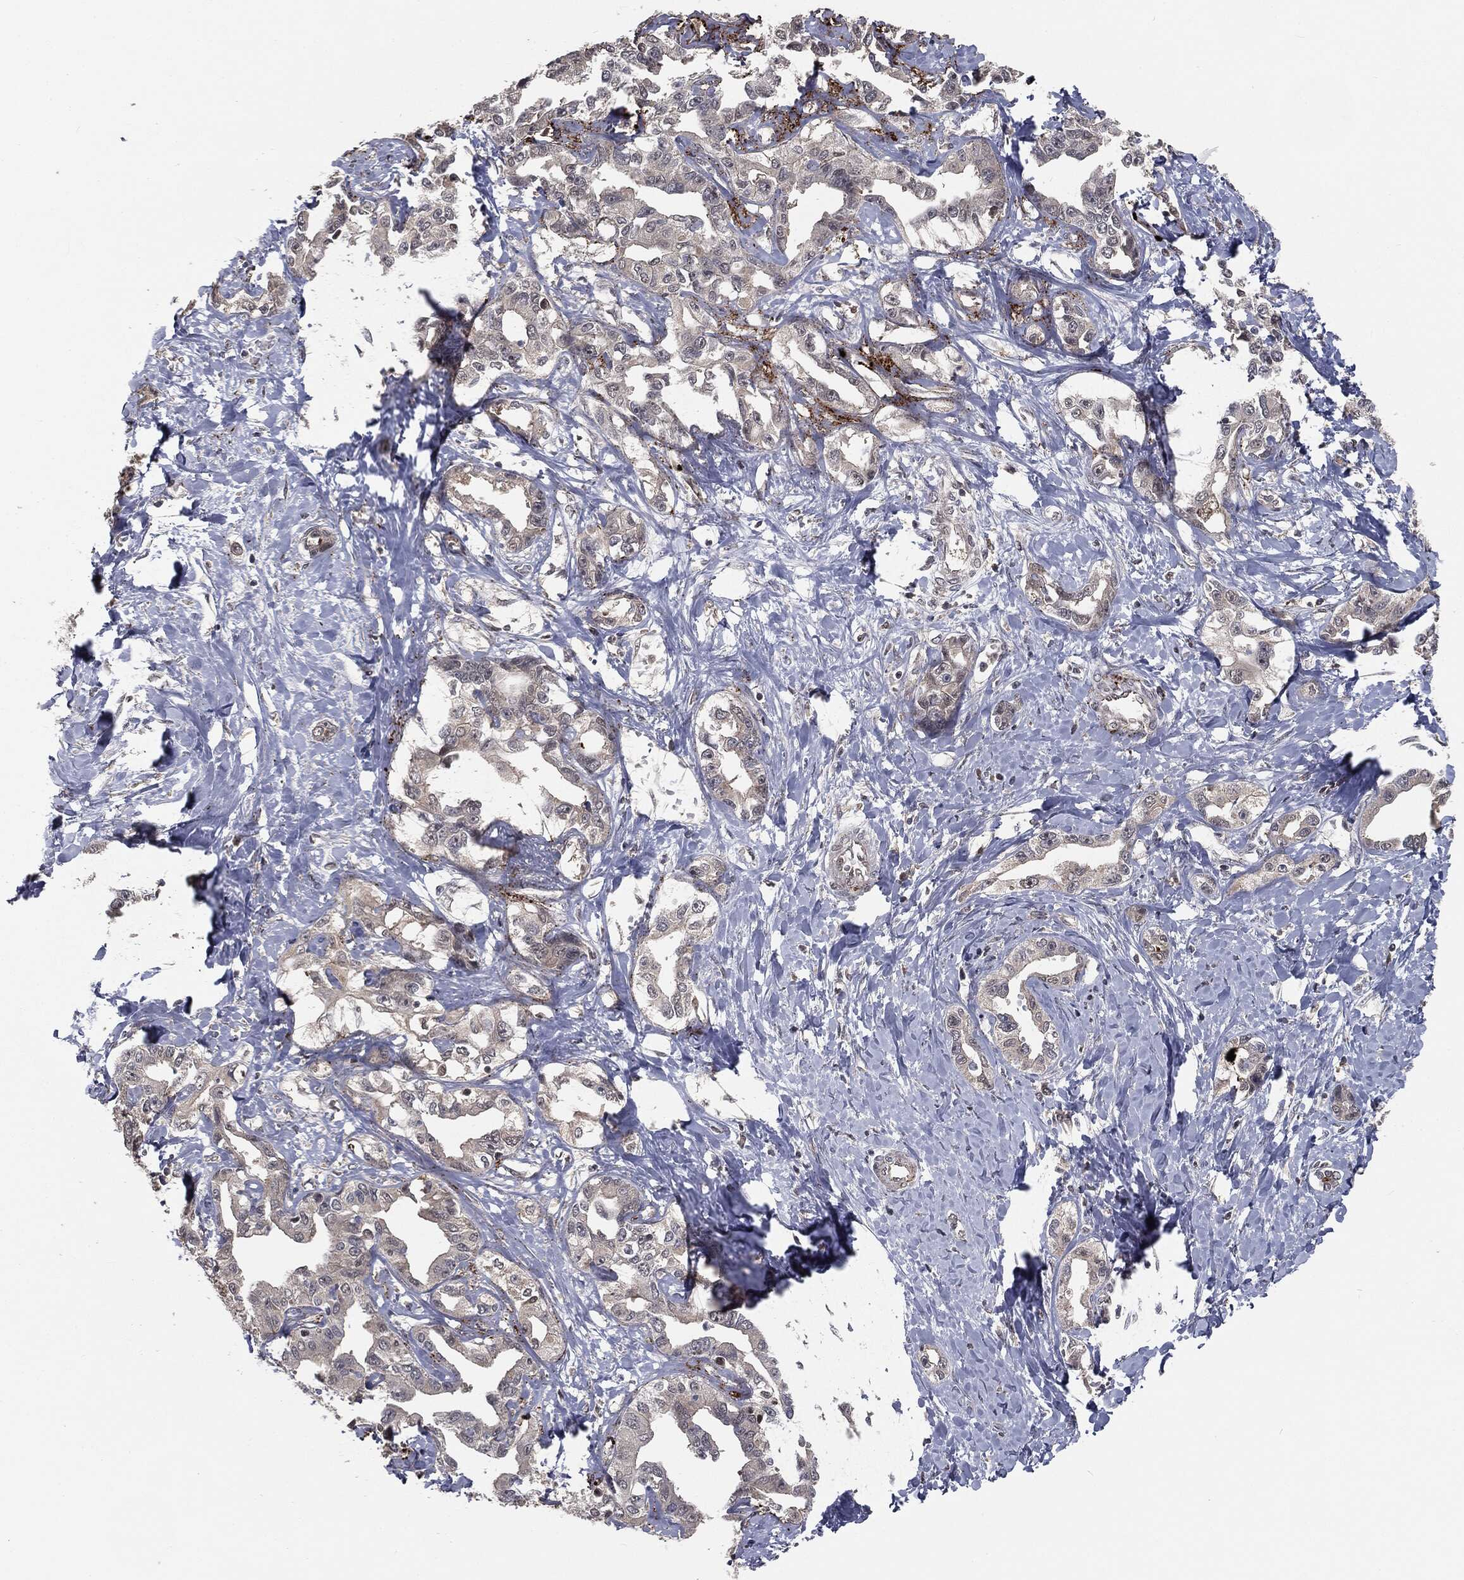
{"staining": {"intensity": "negative", "quantity": "none", "location": "none"}, "tissue": "liver cancer", "cell_type": "Tumor cells", "image_type": "cancer", "snomed": [{"axis": "morphology", "description": "Cholangiocarcinoma"}, {"axis": "topography", "description": "Liver"}], "caption": "IHC histopathology image of liver cancer (cholangiocarcinoma) stained for a protein (brown), which displays no staining in tumor cells.", "gene": "FBXO7", "patient": {"sex": "male", "age": 59}}